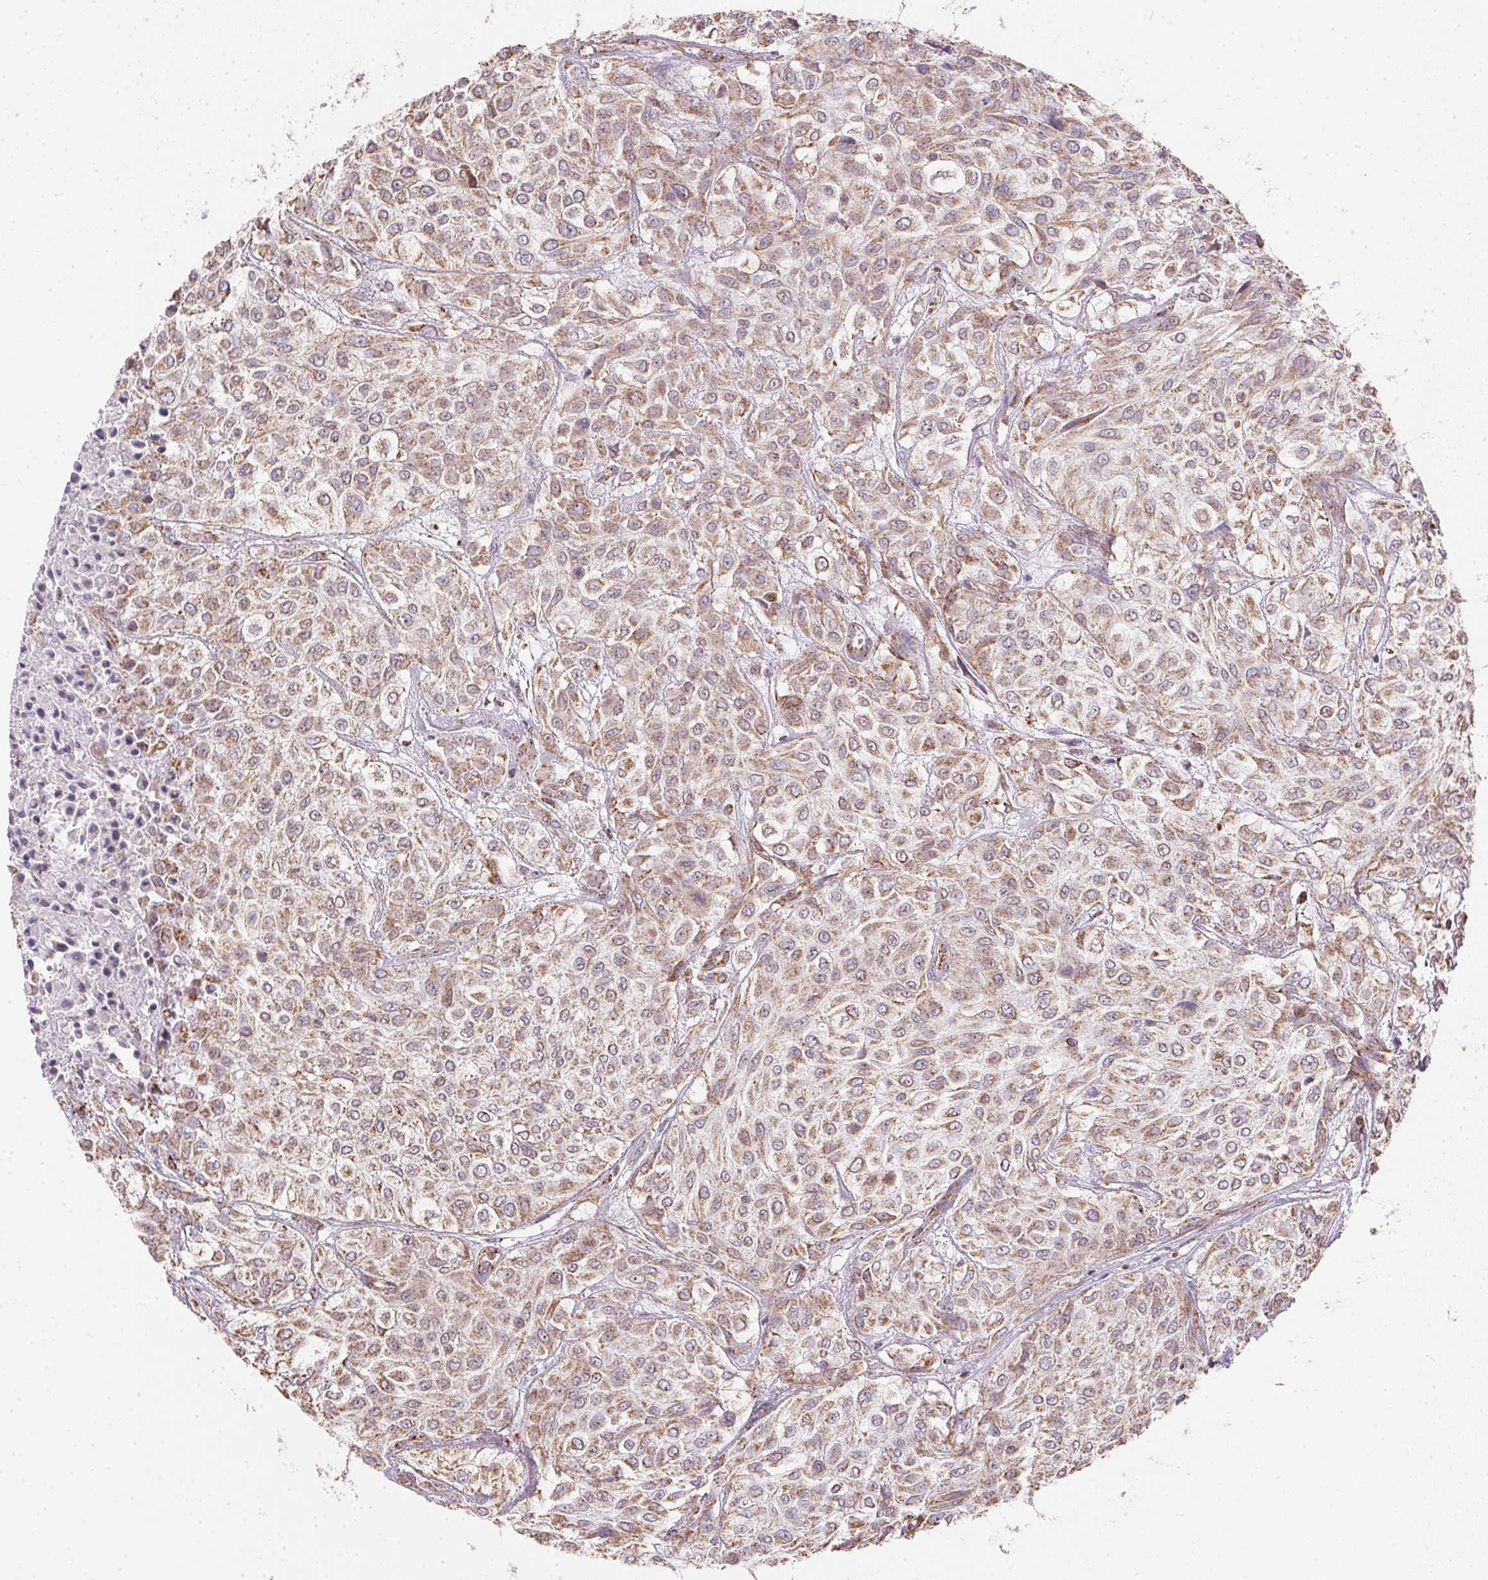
{"staining": {"intensity": "weak", "quantity": ">75%", "location": "cytoplasmic/membranous"}, "tissue": "urothelial cancer", "cell_type": "Tumor cells", "image_type": "cancer", "snomed": [{"axis": "morphology", "description": "Urothelial carcinoma, High grade"}, {"axis": "topography", "description": "Urinary bladder"}], "caption": "A brown stain labels weak cytoplasmic/membranous staining of a protein in urothelial carcinoma (high-grade) tumor cells. The staining is performed using DAB (3,3'-diaminobenzidine) brown chromogen to label protein expression. The nuclei are counter-stained blue using hematoxylin.", "gene": "MAPK11", "patient": {"sex": "male", "age": 57}}